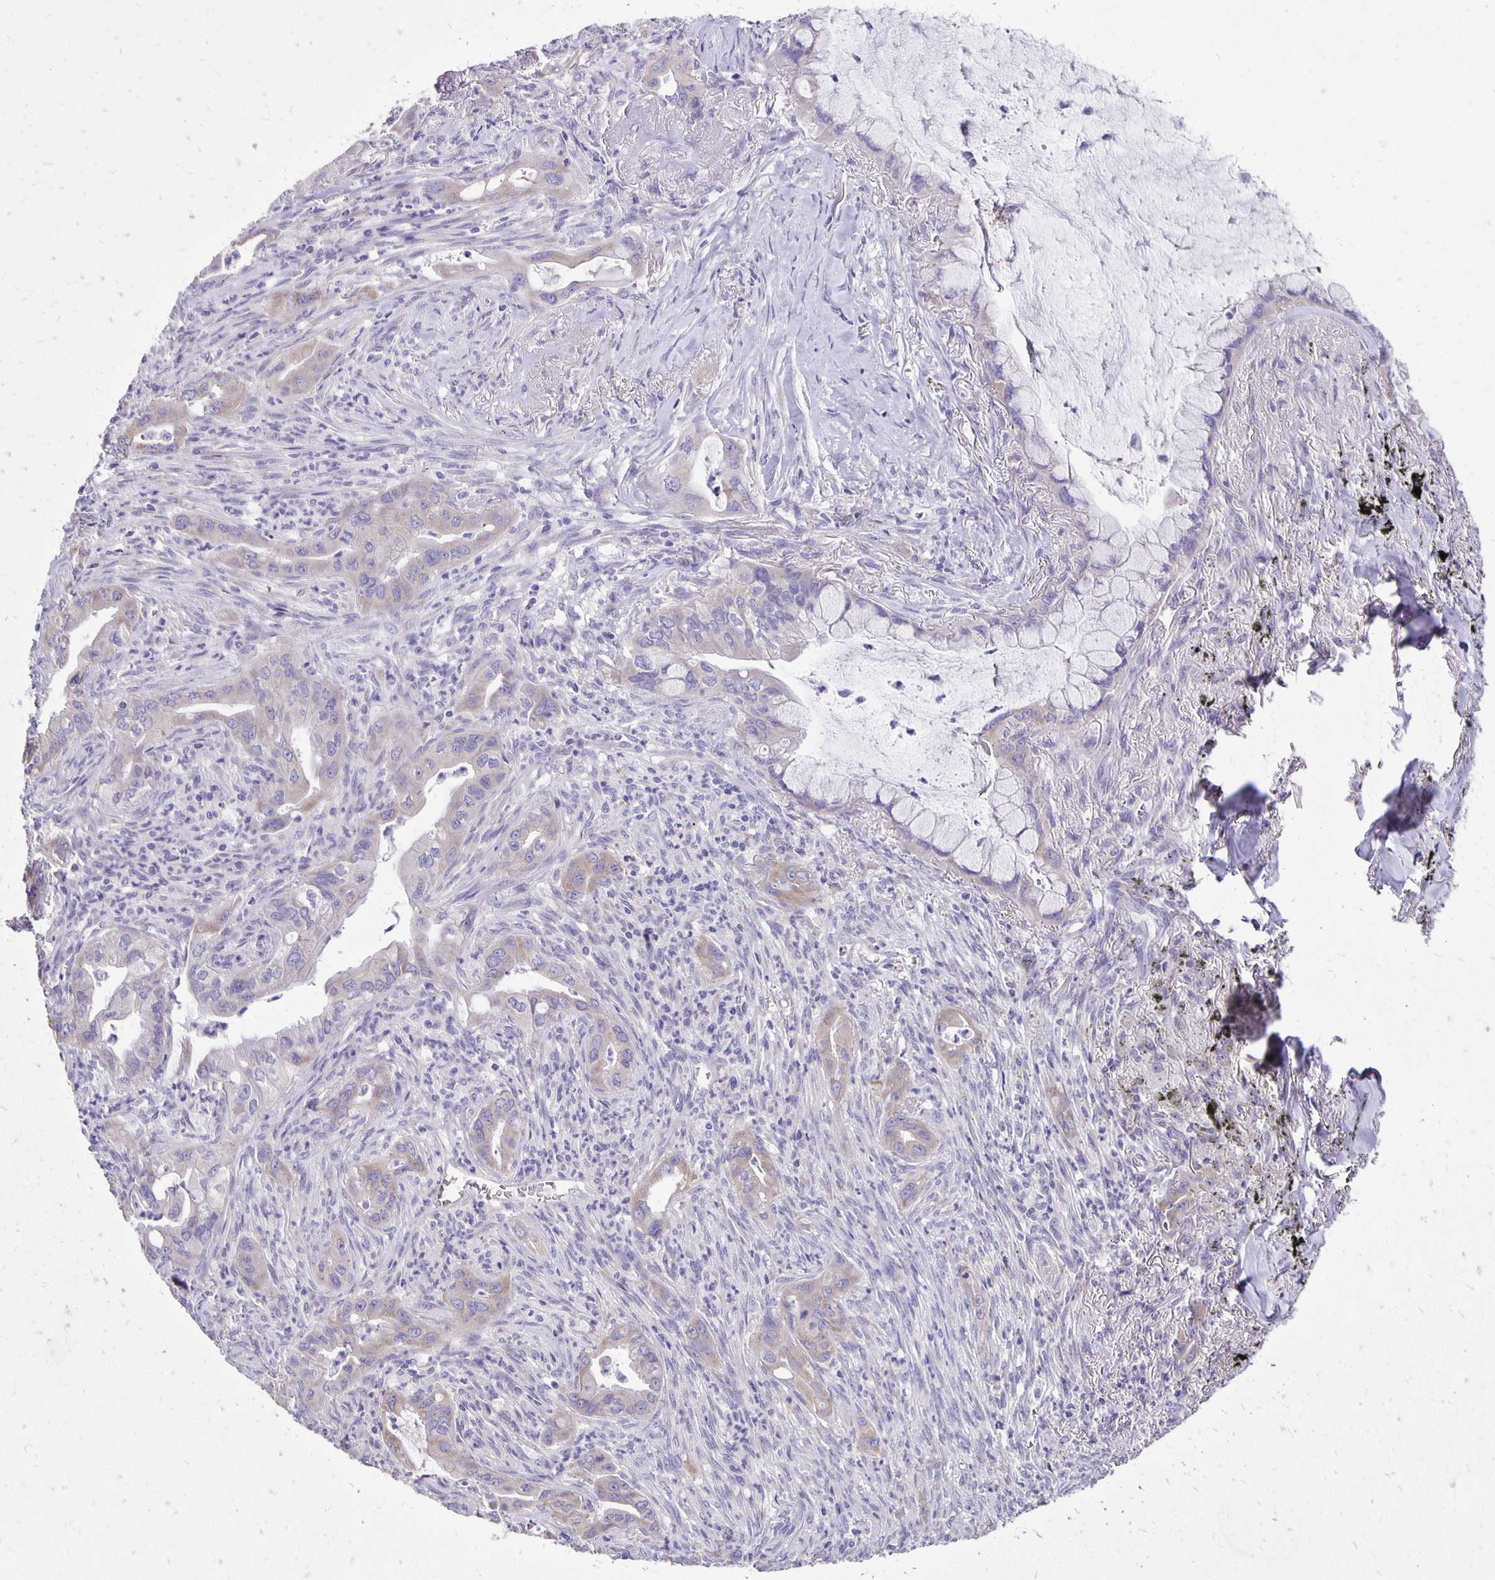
{"staining": {"intensity": "weak", "quantity": "<25%", "location": "cytoplasmic/membranous"}, "tissue": "lung cancer", "cell_type": "Tumor cells", "image_type": "cancer", "snomed": [{"axis": "morphology", "description": "Adenocarcinoma, NOS"}, {"axis": "topography", "description": "Lung"}], "caption": "This is an immunohistochemistry photomicrograph of human lung adenocarcinoma. There is no staining in tumor cells.", "gene": "ANKRD45", "patient": {"sex": "male", "age": 65}}